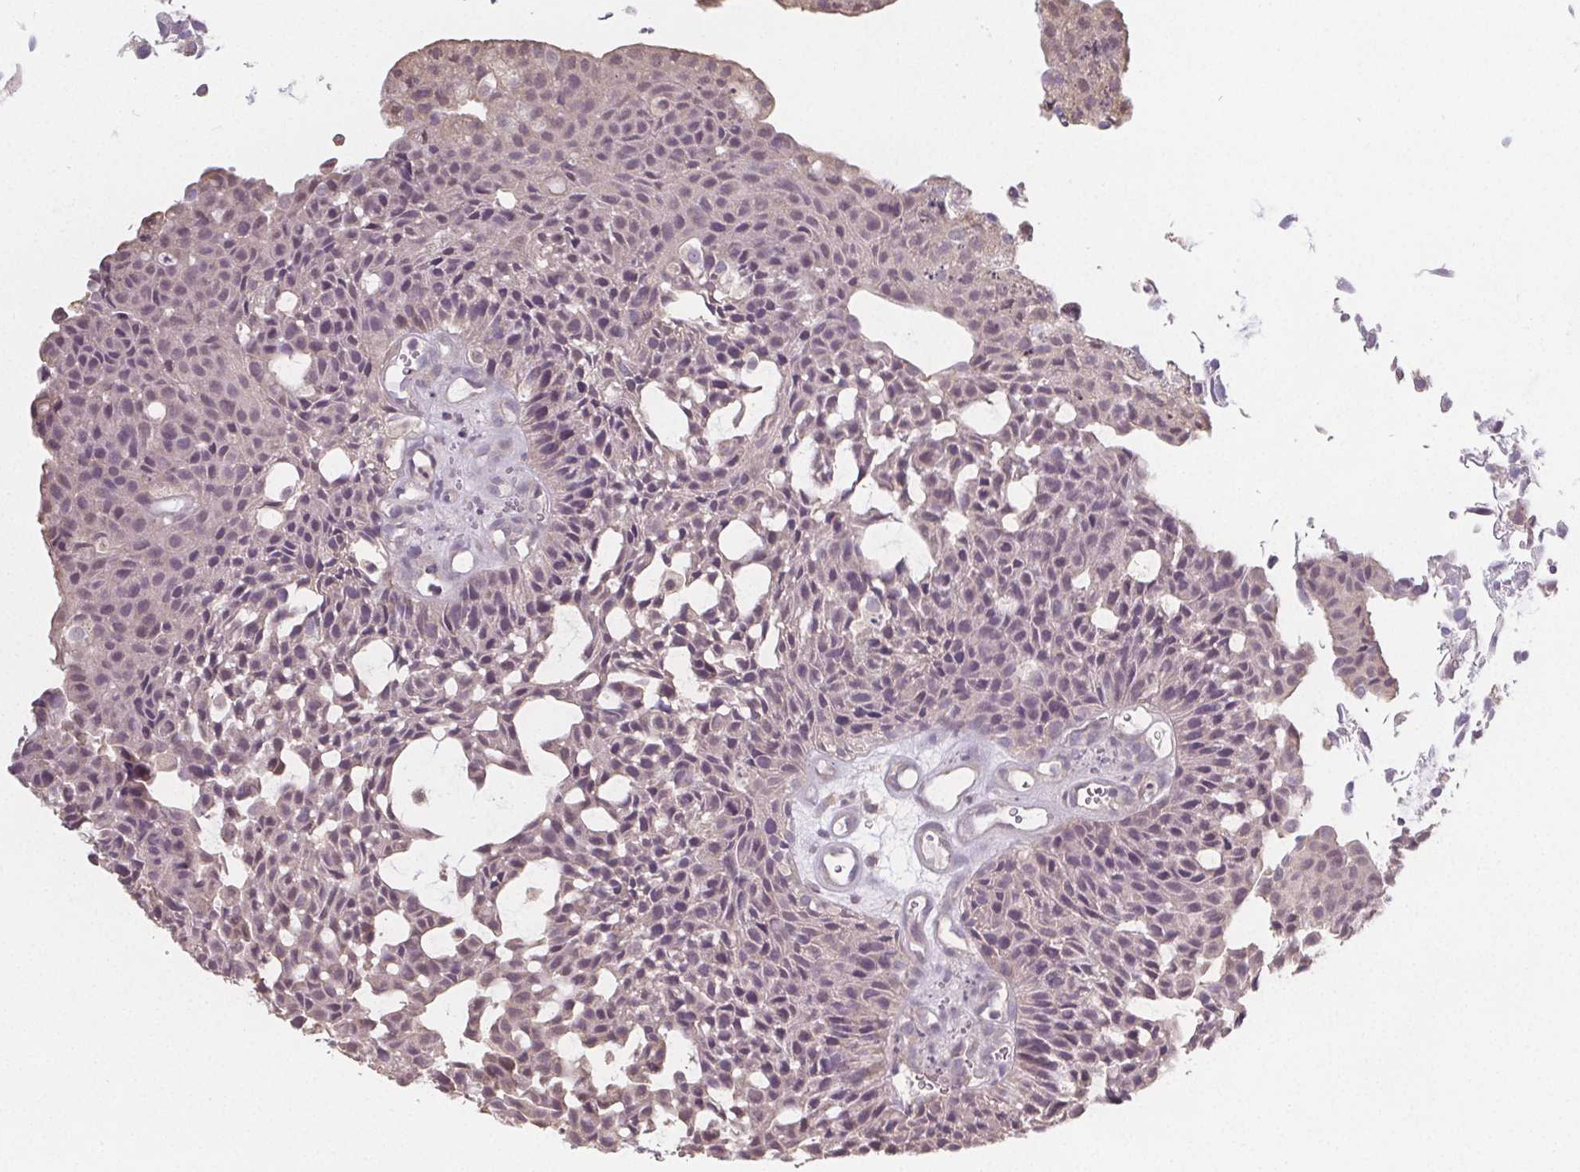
{"staining": {"intensity": "negative", "quantity": "none", "location": "none"}, "tissue": "urothelial cancer", "cell_type": "Tumor cells", "image_type": "cancer", "snomed": [{"axis": "morphology", "description": "Urothelial carcinoma, NOS"}, {"axis": "topography", "description": "Urinary bladder"}], "caption": "Photomicrograph shows no significant protein positivity in tumor cells of urothelial cancer.", "gene": "SLC26A2", "patient": {"sex": "male", "age": 84}}